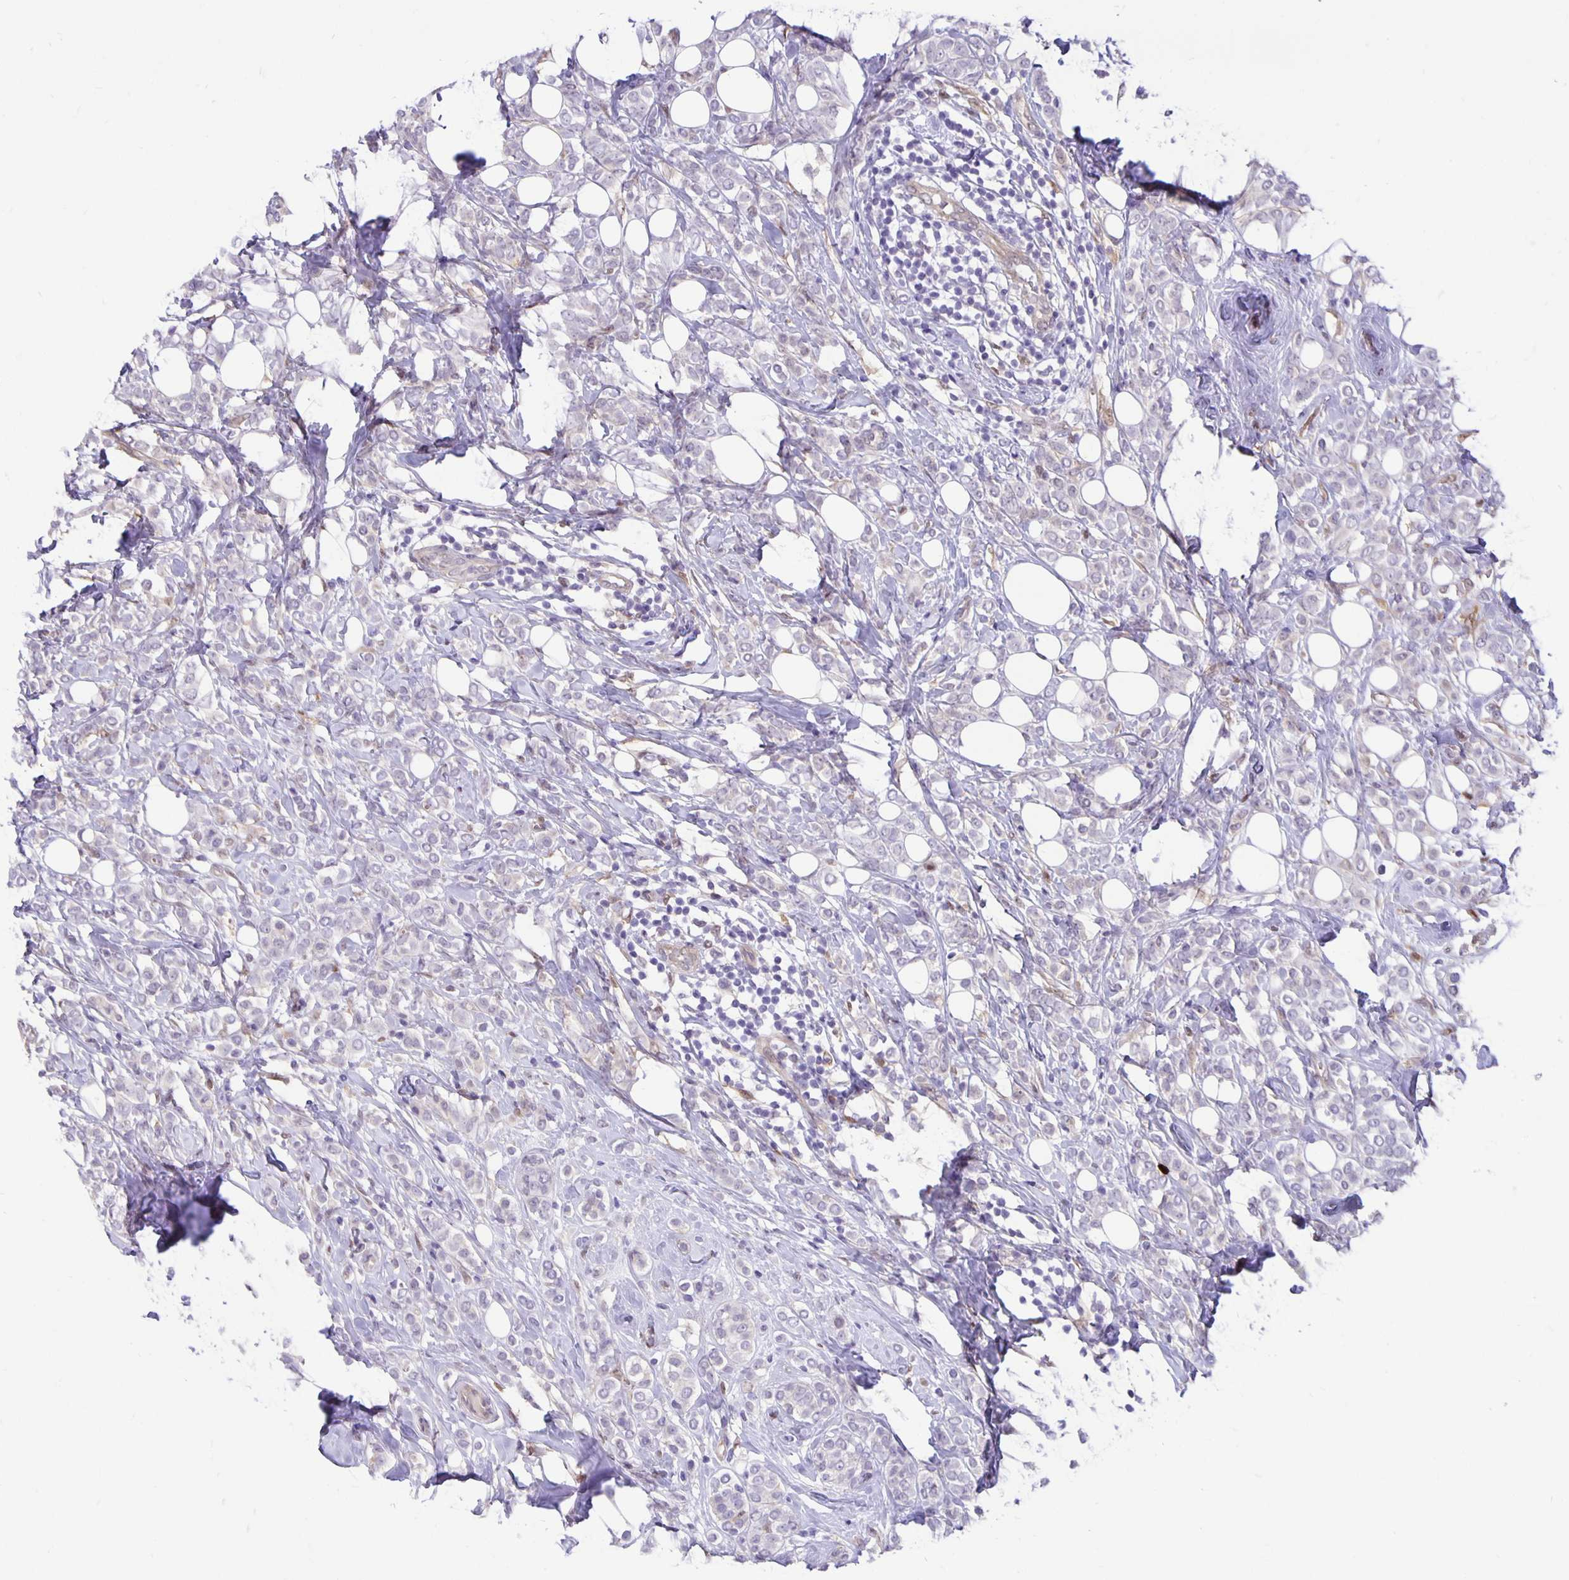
{"staining": {"intensity": "negative", "quantity": "none", "location": "none"}, "tissue": "breast cancer", "cell_type": "Tumor cells", "image_type": "cancer", "snomed": [{"axis": "morphology", "description": "Lobular carcinoma"}, {"axis": "topography", "description": "Breast"}], "caption": "Breast lobular carcinoma was stained to show a protein in brown. There is no significant expression in tumor cells. The staining was performed using DAB to visualize the protein expression in brown, while the nuclei were stained in blue with hematoxylin (Magnification: 20x).", "gene": "TAX1BP3", "patient": {"sex": "female", "age": 49}}